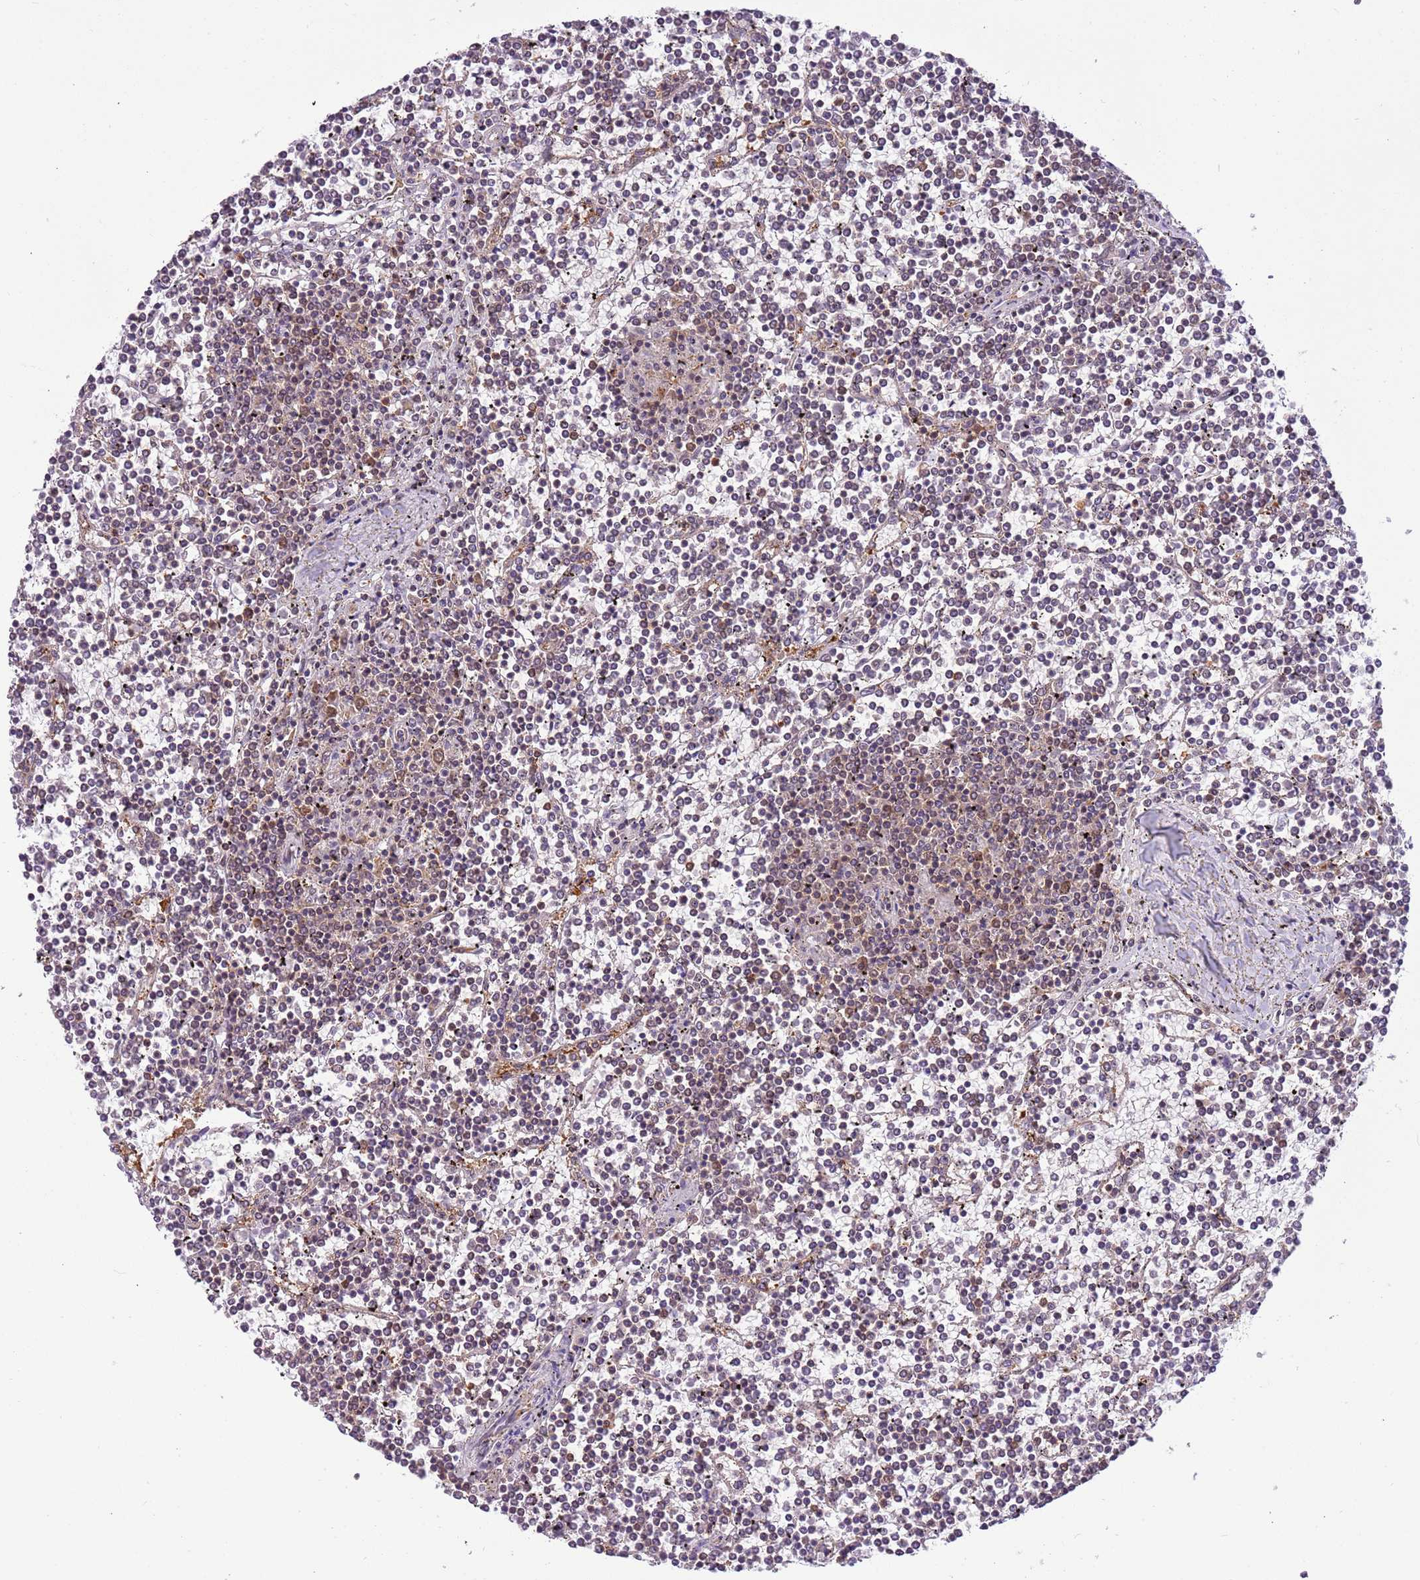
{"staining": {"intensity": "weak", "quantity": "<25%", "location": "cytoplasmic/membranous"}, "tissue": "lymphoma", "cell_type": "Tumor cells", "image_type": "cancer", "snomed": [{"axis": "morphology", "description": "Malignant lymphoma, non-Hodgkin's type, Low grade"}, {"axis": "topography", "description": "Spleen"}], "caption": "A micrograph of human lymphoma is negative for staining in tumor cells.", "gene": "STIP1", "patient": {"sex": "female", "age": 19}}